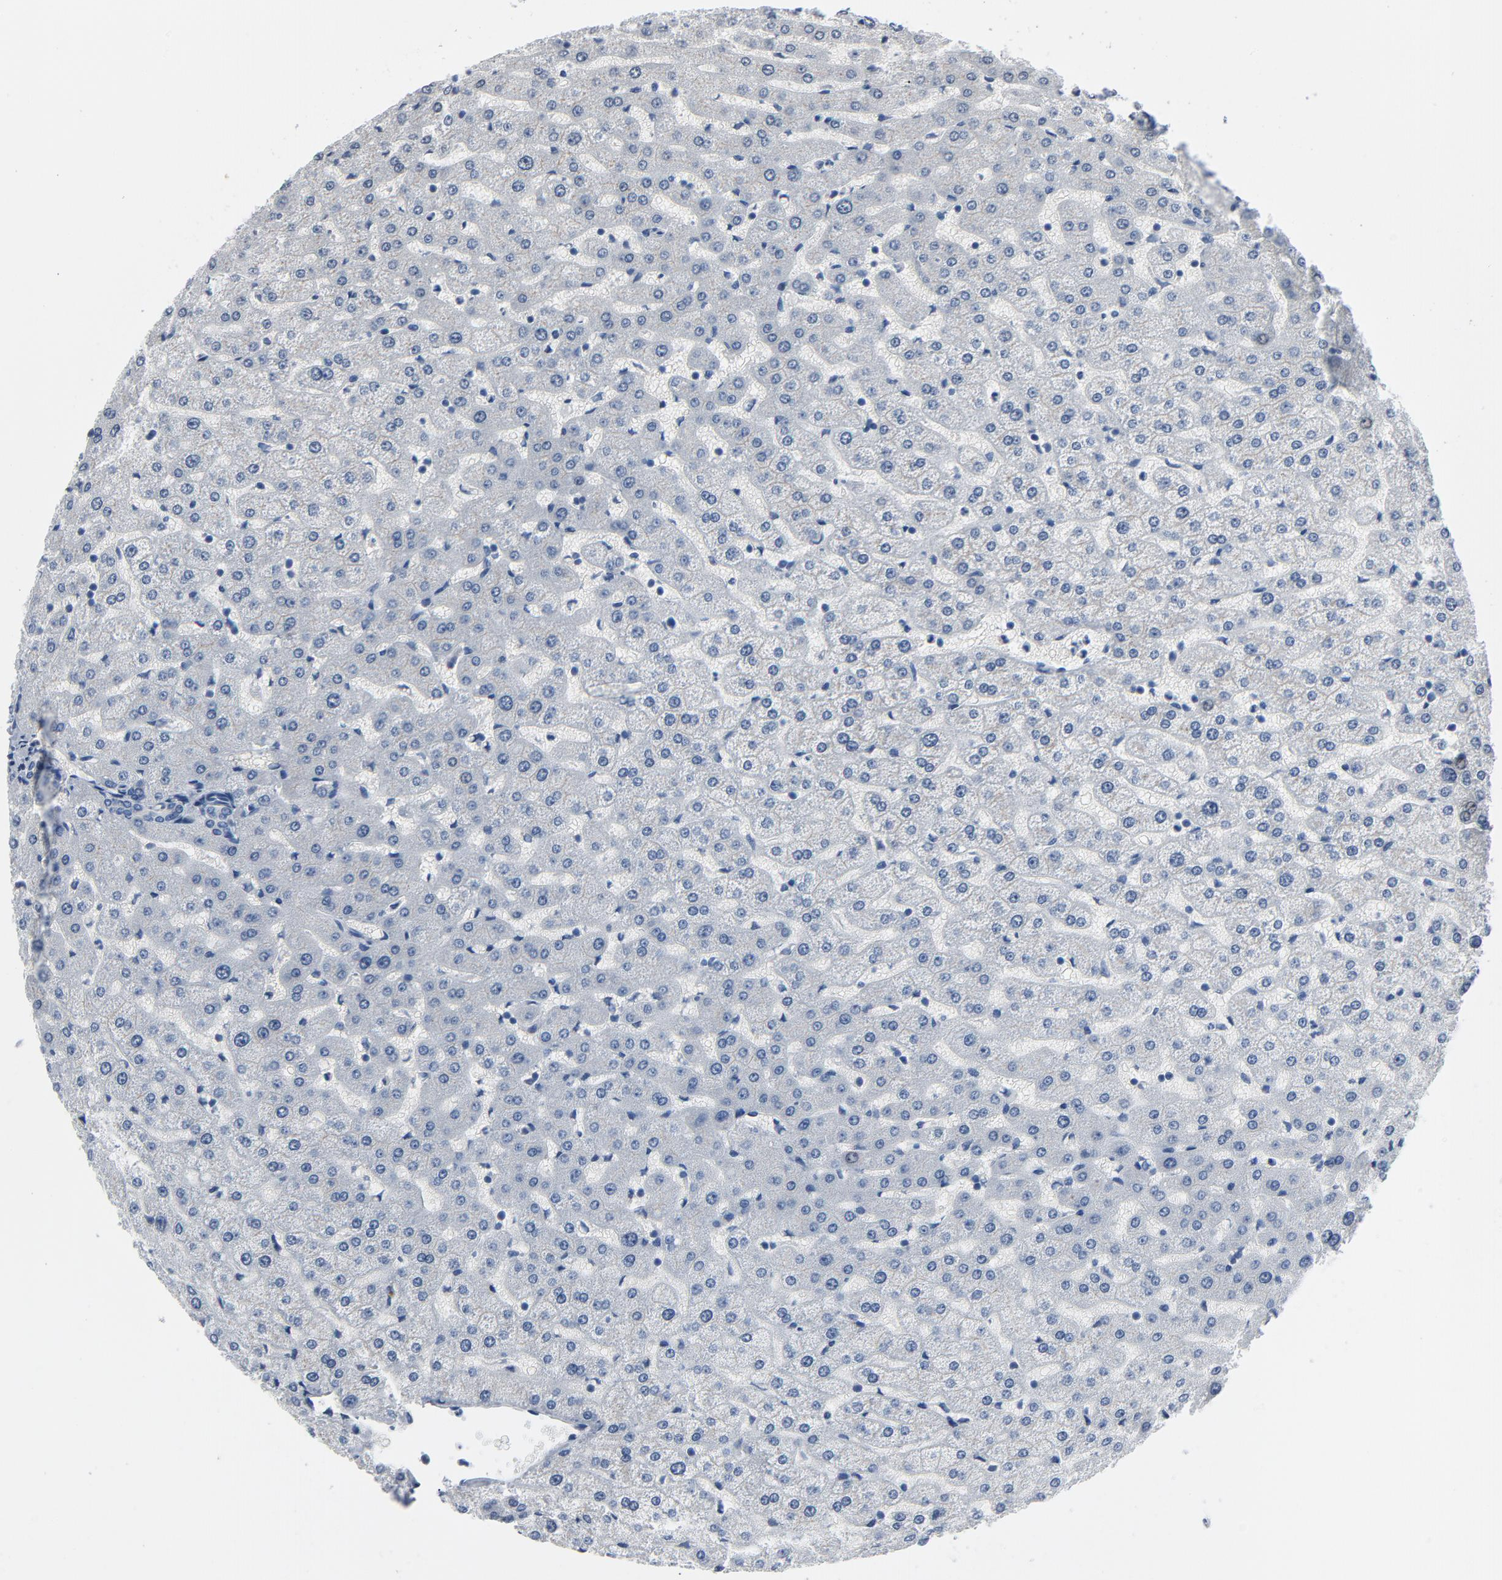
{"staining": {"intensity": "negative", "quantity": "none", "location": "none"}, "tissue": "liver", "cell_type": "Cholangiocytes", "image_type": "normal", "snomed": [{"axis": "morphology", "description": "Normal tissue, NOS"}, {"axis": "morphology", "description": "Fibrosis, NOS"}, {"axis": "topography", "description": "Liver"}], "caption": "IHC image of benign liver: liver stained with DAB (3,3'-diaminobenzidine) shows no significant protein staining in cholangiocytes.", "gene": "YIPF6", "patient": {"sex": "female", "age": 29}}